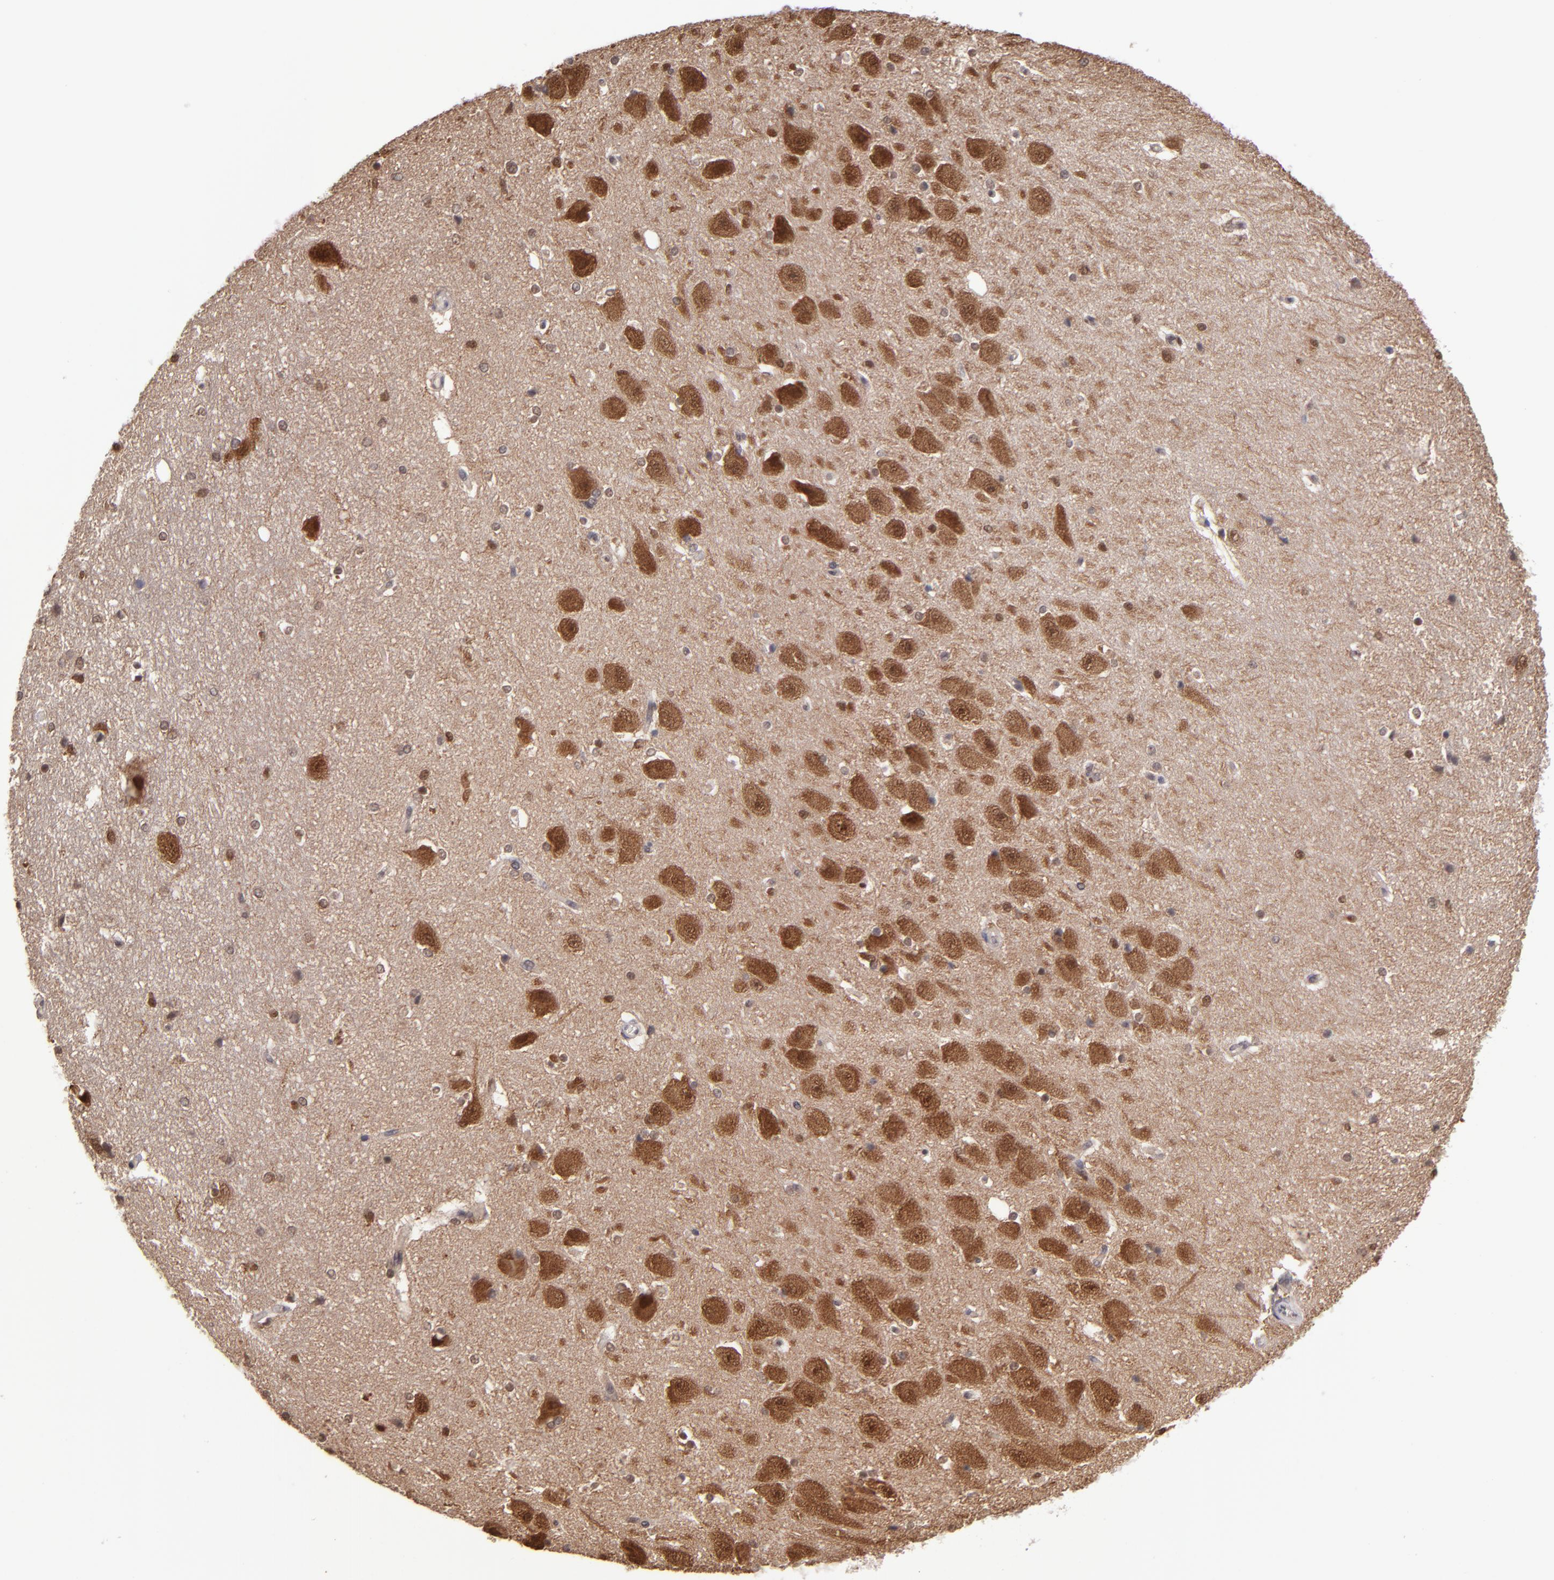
{"staining": {"intensity": "moderate", "quantity": "<25%", "location": "nuclear"}, "tissue": "hippocampus", "cell_type": "Glial cells", "image_type": "normal", "snomed": [{"axis": "morphology", "description": "Normal tissue, NOS"}, {"axis": "topography", "description": "Hippocampus"}], "caption": "Hippocampus stained for a protein (brown) reveals moderate nuclear positive positivity in approximately <25% of glial cells.", "gene": "GRB2", "patient": {"sex": "female", "age": 19}}